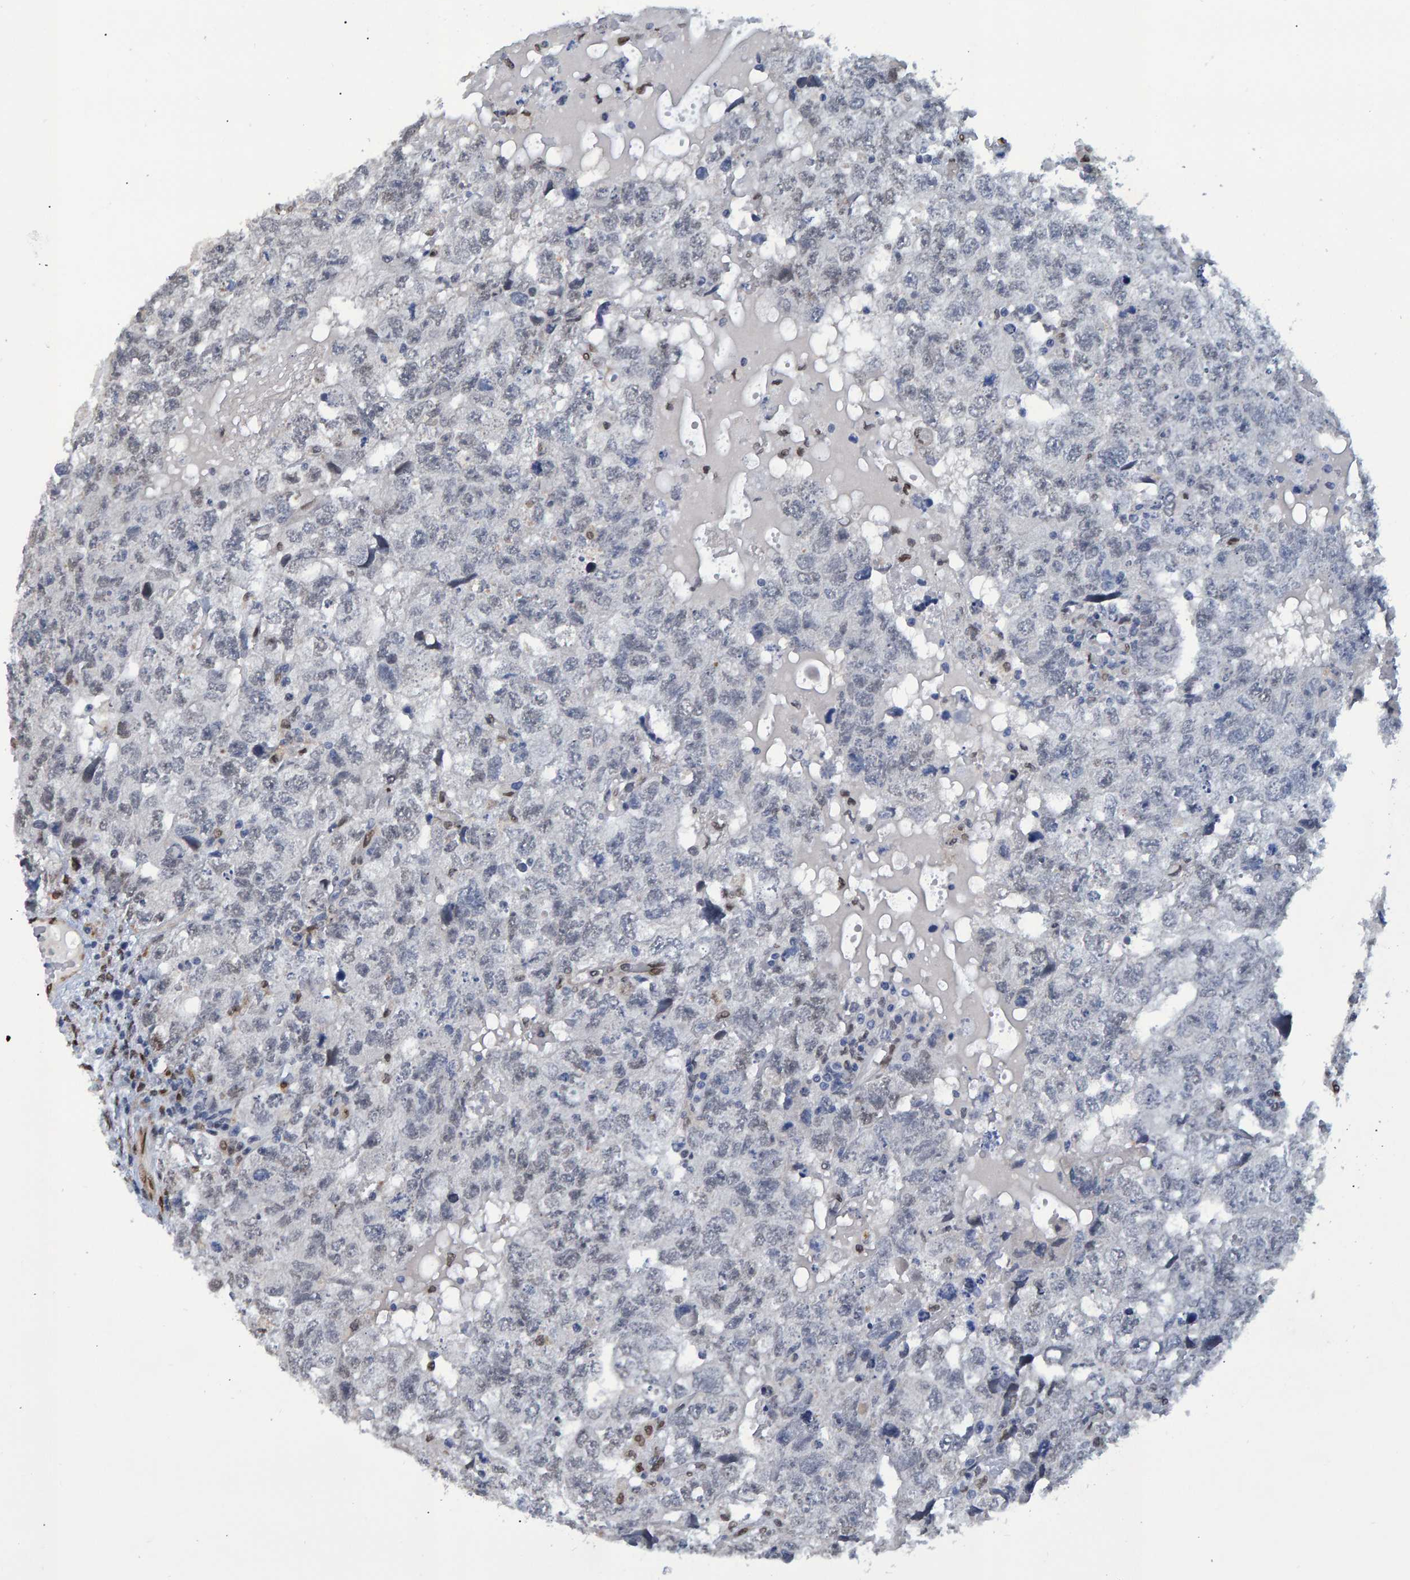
{"staining": {"intensity": "negative", "quantity": "none", "location": "none"}, "tissue": "testis cancer", "cell_type": "Tumor cells", "image_type": "cancer", "snomed": [{"axis": "morphology", "description": "Carcinoma, Embryonal, NOS"}, {"axis": "topography", "description": "Testis"}], "caption": "A micrograph of testis embryonal carcinoma stained for a protein shows no brown staining in tumor cells. Nuclei are stained in blue.", "gene": "QKI", "patient": {"sex": "male", "age": 36}}